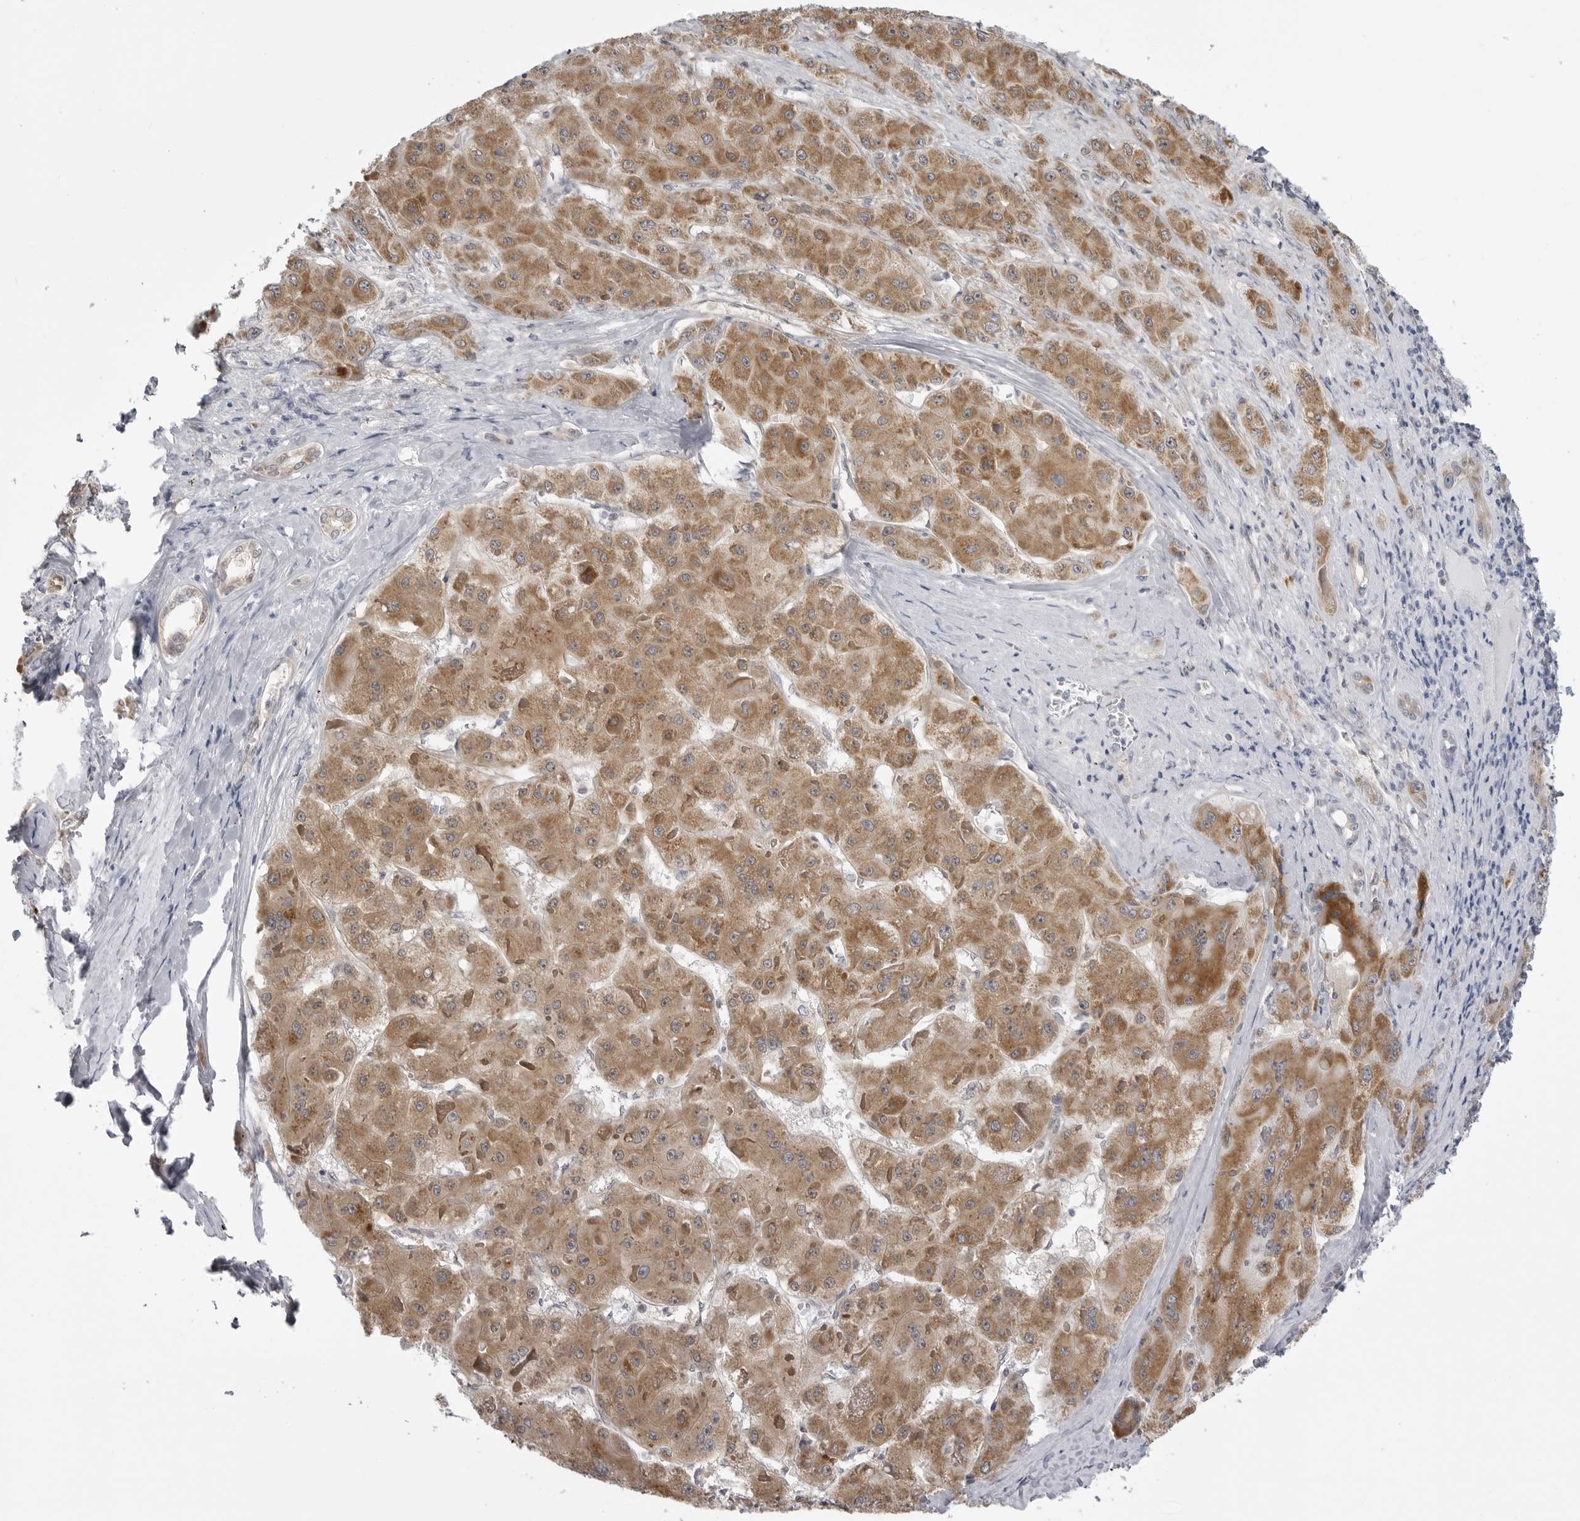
{"staining": {"intensity": "moderate", "quantity": ">75%", "location": "cytoplasmic/membranous"}, "tissue": "liver cancer", "cell_type": "Tumor cells", "image_type": "cancer", "snomed": [{"axis": "morphology", "description": "Carcinoma, Hepatocellular, NOS"}, {"axis": "topography", "description": "Liver"}], "caption": "Brown immunohistochemical staining in human liver cancer (hepatocellular carcinoma) reveals moderate cytoplasmic/membranous staining in approximately >75% of tumor cells. Ihc stains the protein of interest in brown and the nuclei are stained blue.", "gene": "FH", "patient": {"sex": "female", "age": 73}}